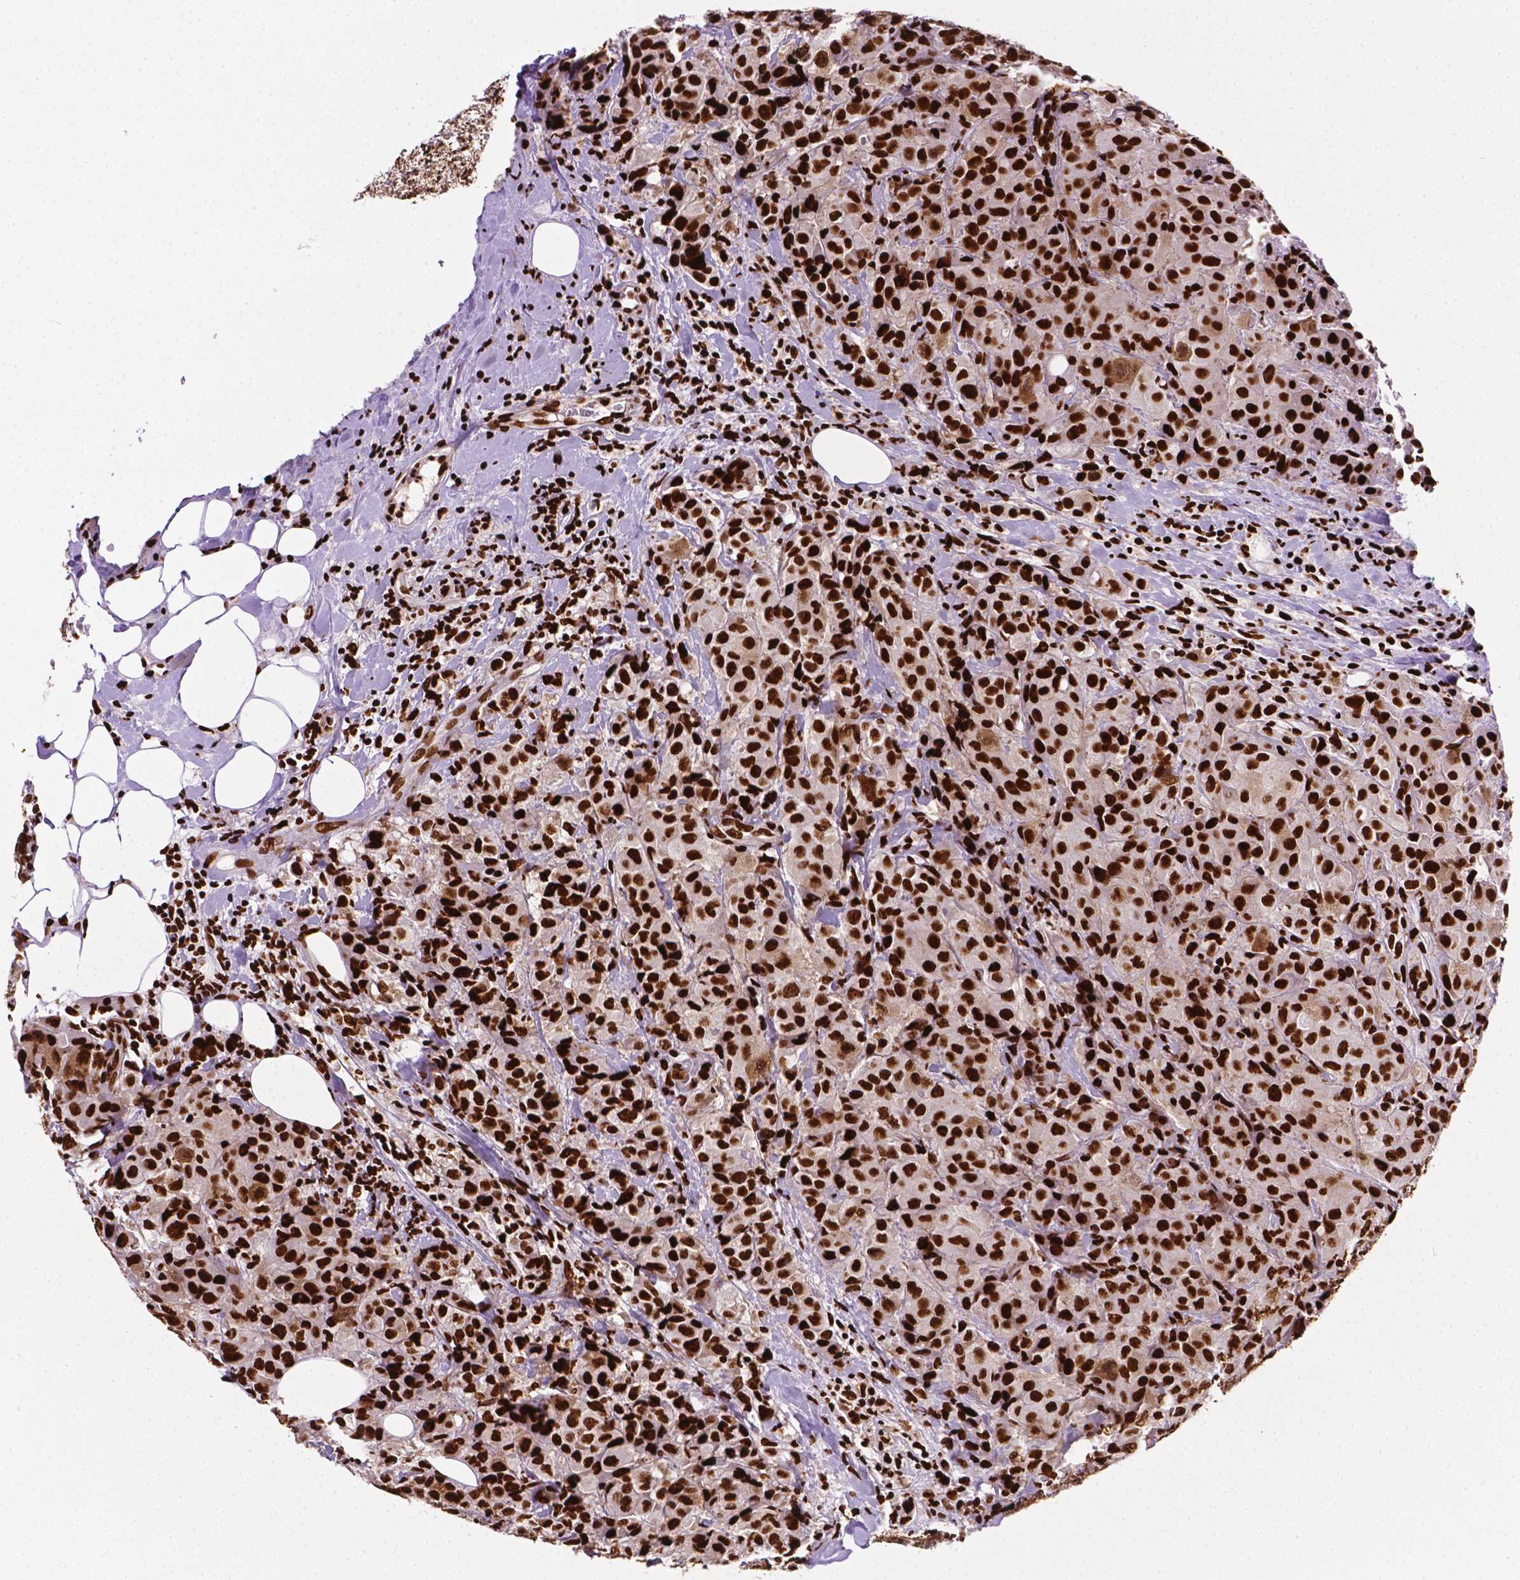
{"staining": {"intensity": "strong", "quantity": ">75%", "location": "nuclear"}, "tissue": "breast cancer", "cell_type": "Tumor cells", "image_type": "cancer", "snomed": [{"axis": "morphology", "description": "Normal tissue, NOS"}, {"axis": "morphology", "description": "Duct carcinoma"}, {"axis": "topography", "description": "Breast"}], "caption": "Immunohistochemical staining of intraductal carcinoma (breast) reveals strong nuclear protein staining in approximately >75% of tumor cells.", "gene": "SMIM5", "patient": {"sex": "female", "age": 43}}